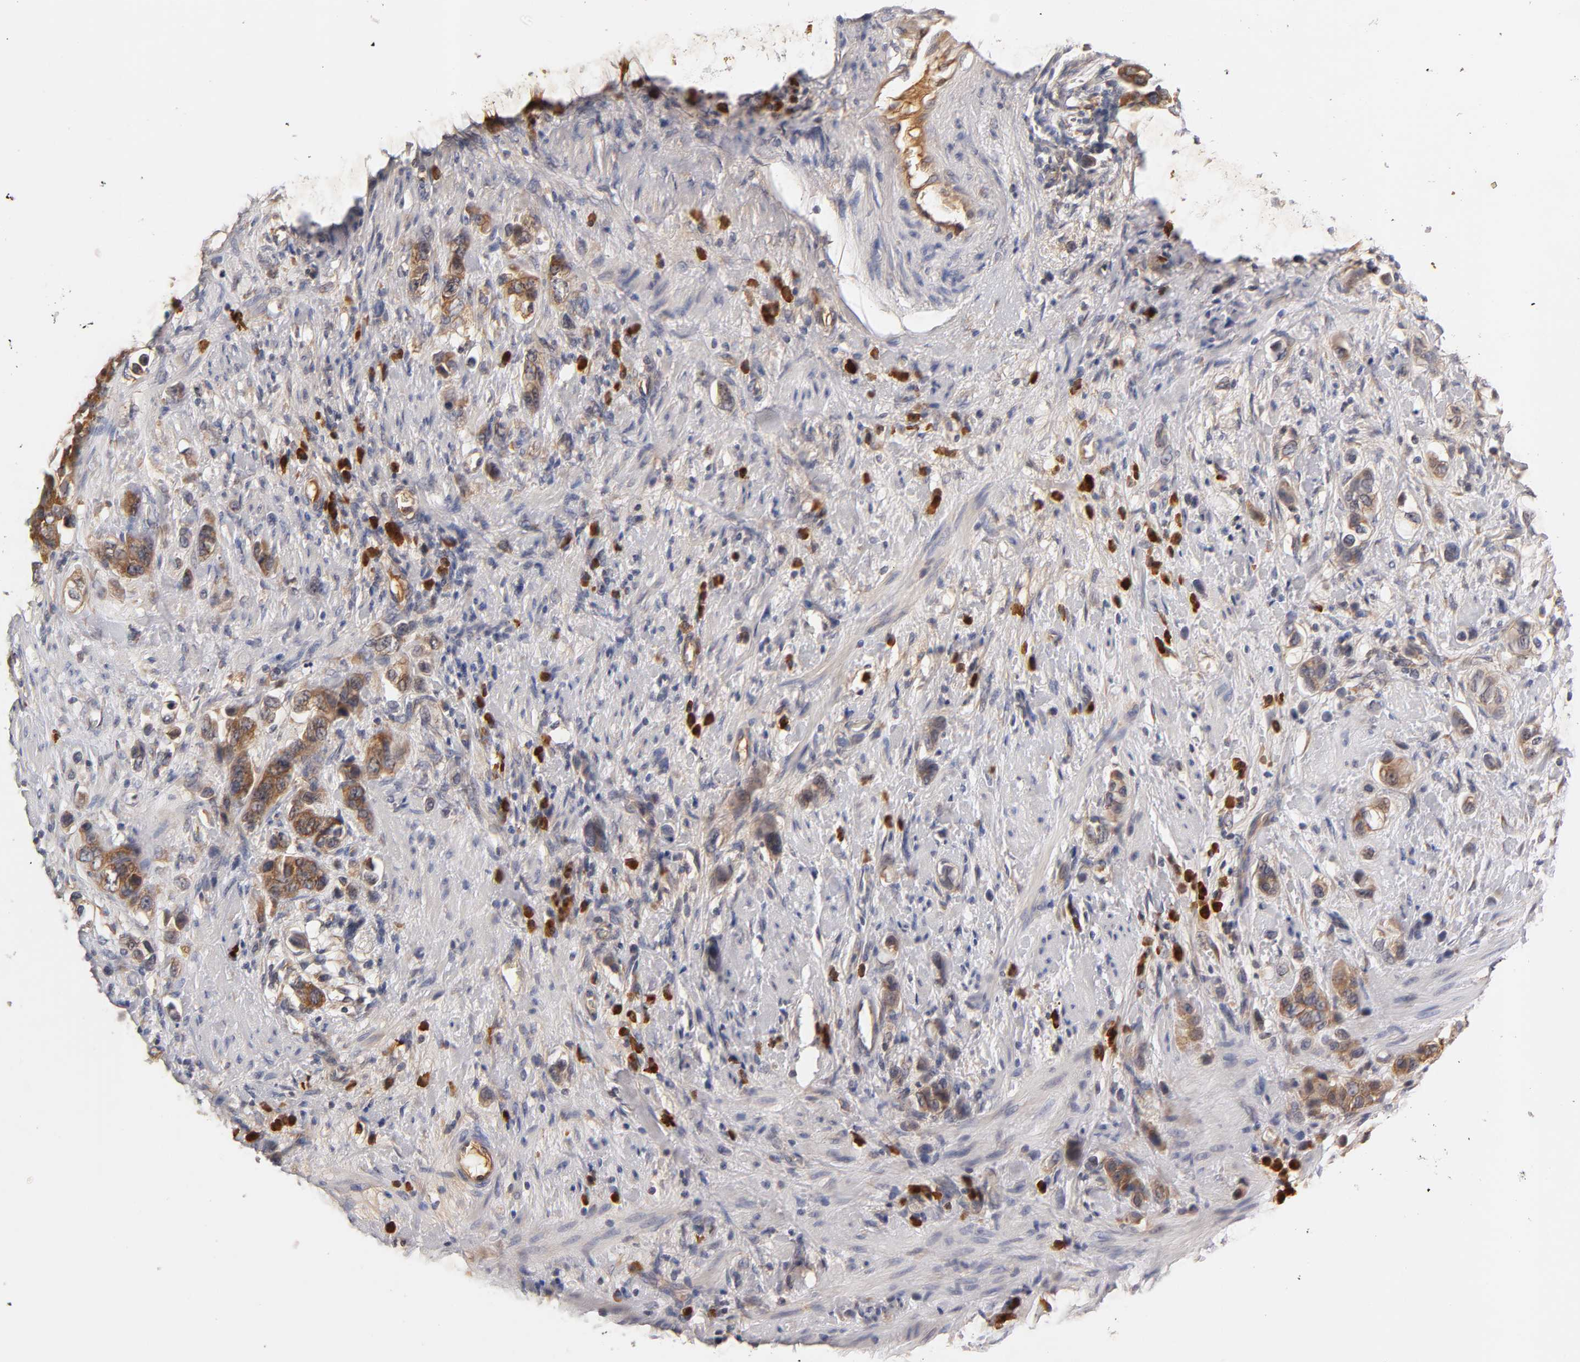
{"staining": {"intensity": "moderate", "quantity": ">75%", "location": "cytoplasmic/membranous"}, "tissue": "stomach cancer", "cell_type": "Tumor cells", "image_type": "cancer", "snomed": [{"axis": "morphology", "description": "Adenocarcinoma, NOS"}, {"axis": "topography", "description": "Stomach, lower"}], "caption": "Protein expression analysis of human stomach adenocarcinoma reveals moderate cytoplasmic/membranous staining in about >75% of tumor cells.", "gene": "RPS29", "patient": {"sex": "female", "age": 93}}